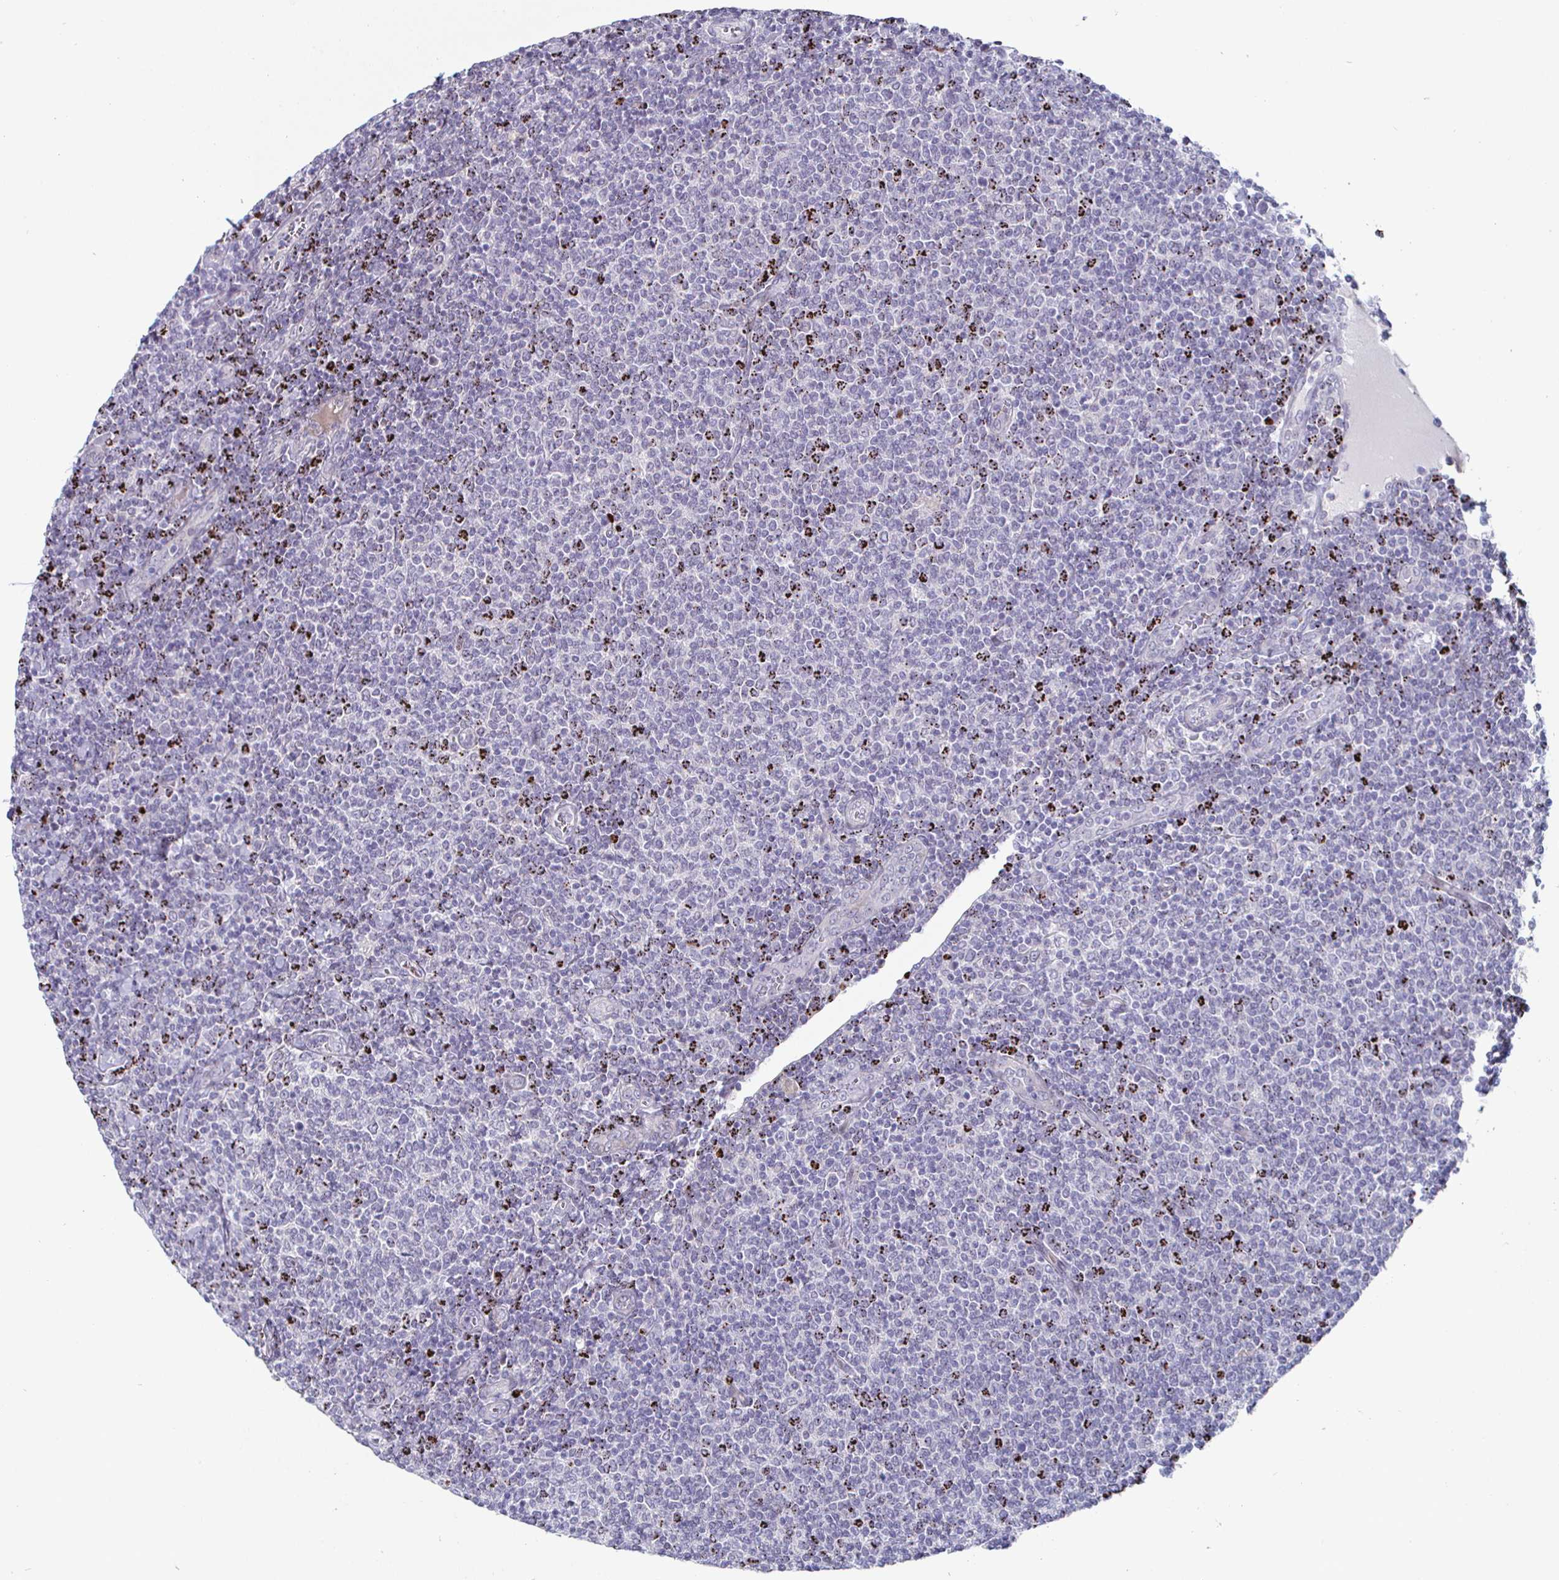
{"staining": {"intensity": "negative", "quantity": "none", "location": "none"}, "tissue": "lymphoma", "cell_type": "Tumor cells", "image_type": "cancer", "snomed": [{"axis": "morphology", "description": "Malignant lymphoma, non-Hodgkin's type, Low grade"}, {"axis": "topography", "description": "Lymph node"}], "caption": "IHC image of neoplastic tissue: human lymphoma stained with DAB (3,3'-diaminobenzidine) reveals no significant protein expression in tumor cells.", "gene": "DMRTB1", "patient": {"sex": "male", "age": 52}}